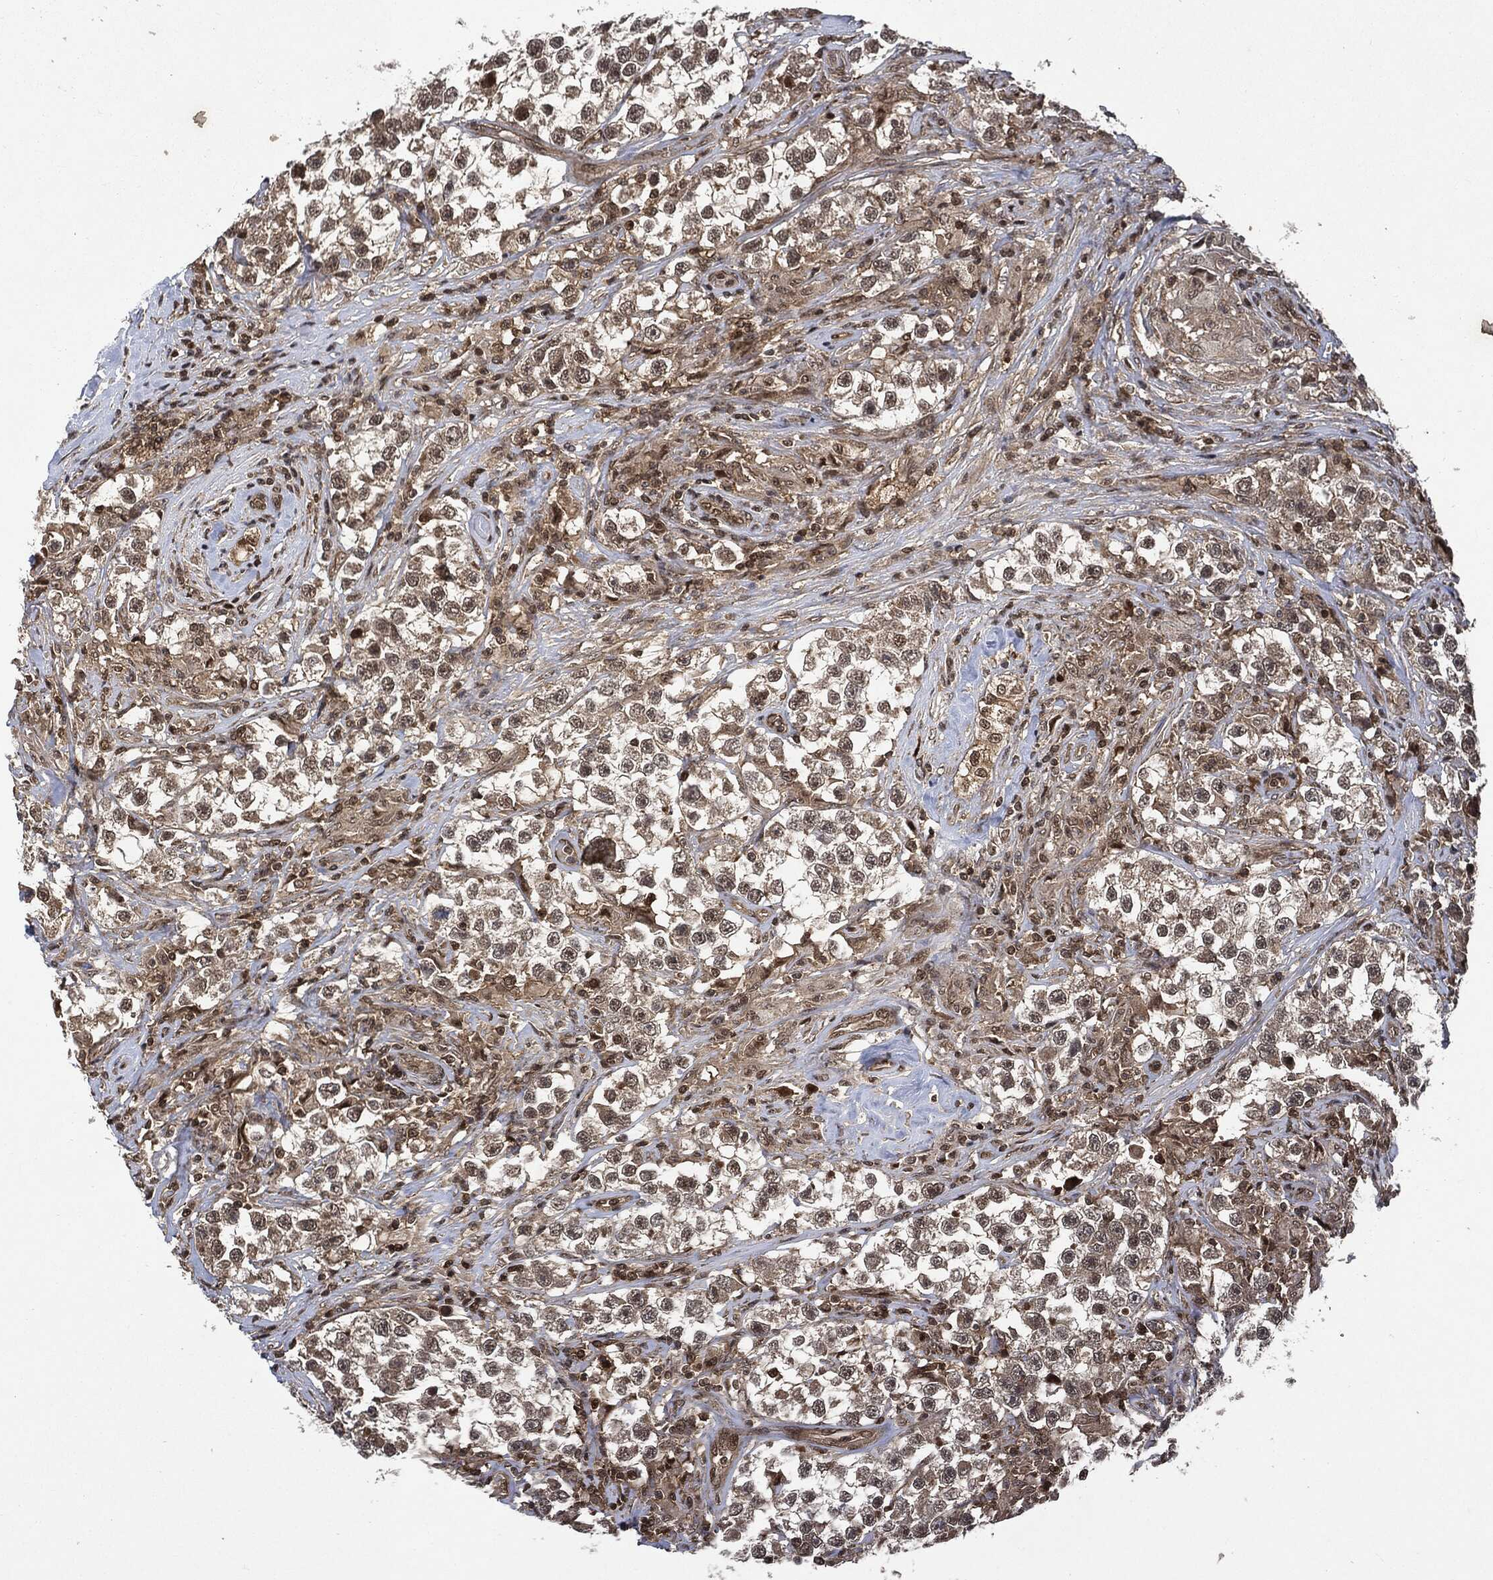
{"staining": {"intensity": "weak", "quantity": "<25%", "location": "cytoplasmic/membranous,nuclear"}, "tissue": "testis cancer", "cell_type": "Tumor cells", "image_type": "cancer", "snomed": [{"axis": "morphology", "description": "Seminoma, NOS"}, {"axis": "topography", "description": "Testis"}], "caption": "Human testis seminoma stained for a protein using immunohistochemistry demonstrates no expression in tumor cells.", "gene": "CUTA", "patient": {"sex": "male", "age": 46}}